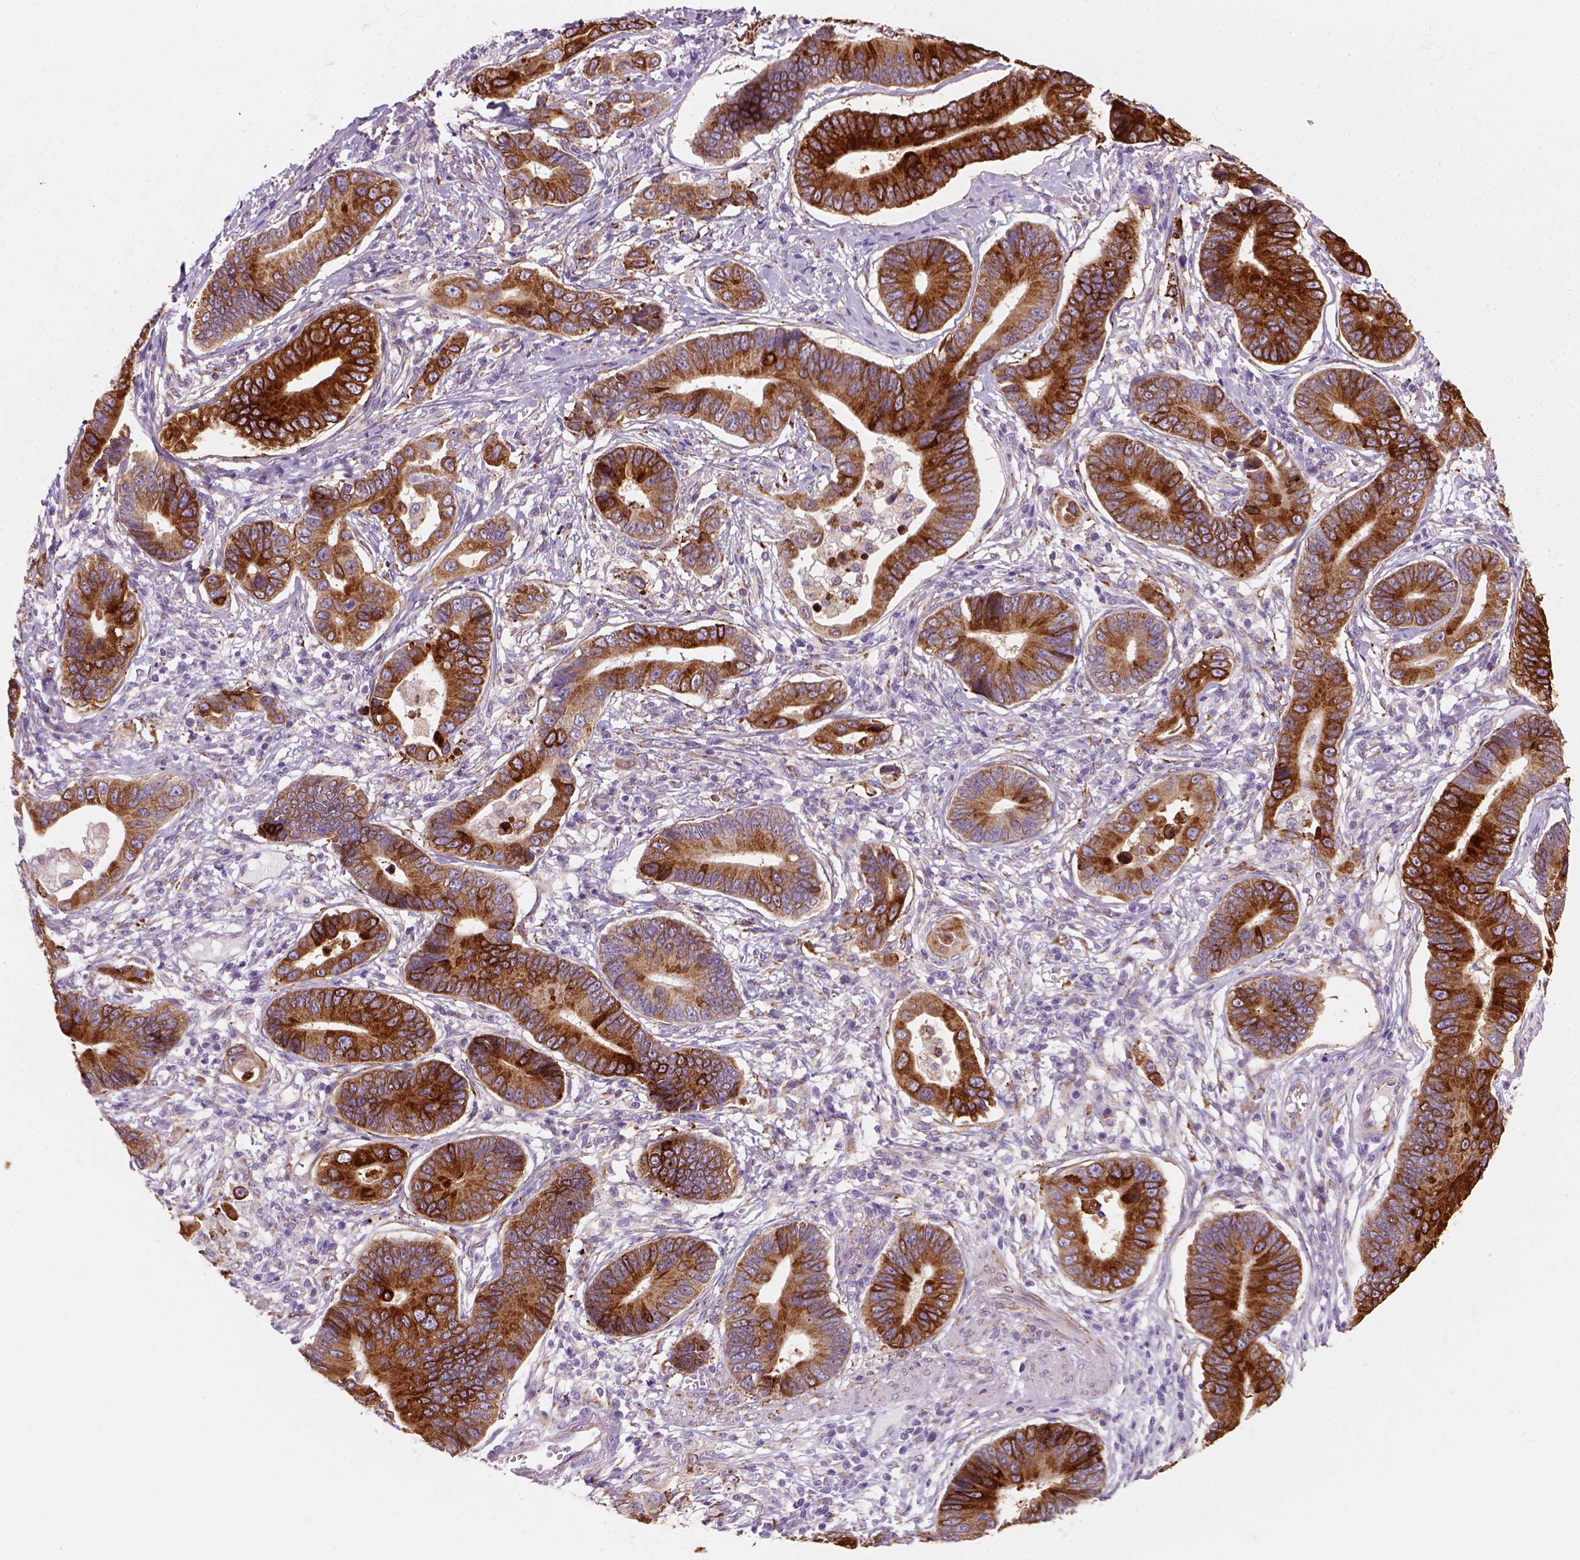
{"staining": {"intensity": "strong", "quantity": ">75%", "location": "cytoplasmic/membranous"}, "tissue": "stomach cancer", "cell_type": "Tumor cells", "image_type": "cancer", "snomed": [{"axis": "morphology", "description": "Adenocarcinoma, NOS"}, {"axis": "topography", "description": "Stomach"}], "caption": "A brown stain labels strong cytoplasmic/membranous staining of a protein in human stomach cancer tumor cells.", "gene": "CES2", "patient": {"sex": "male", "age": 84}}